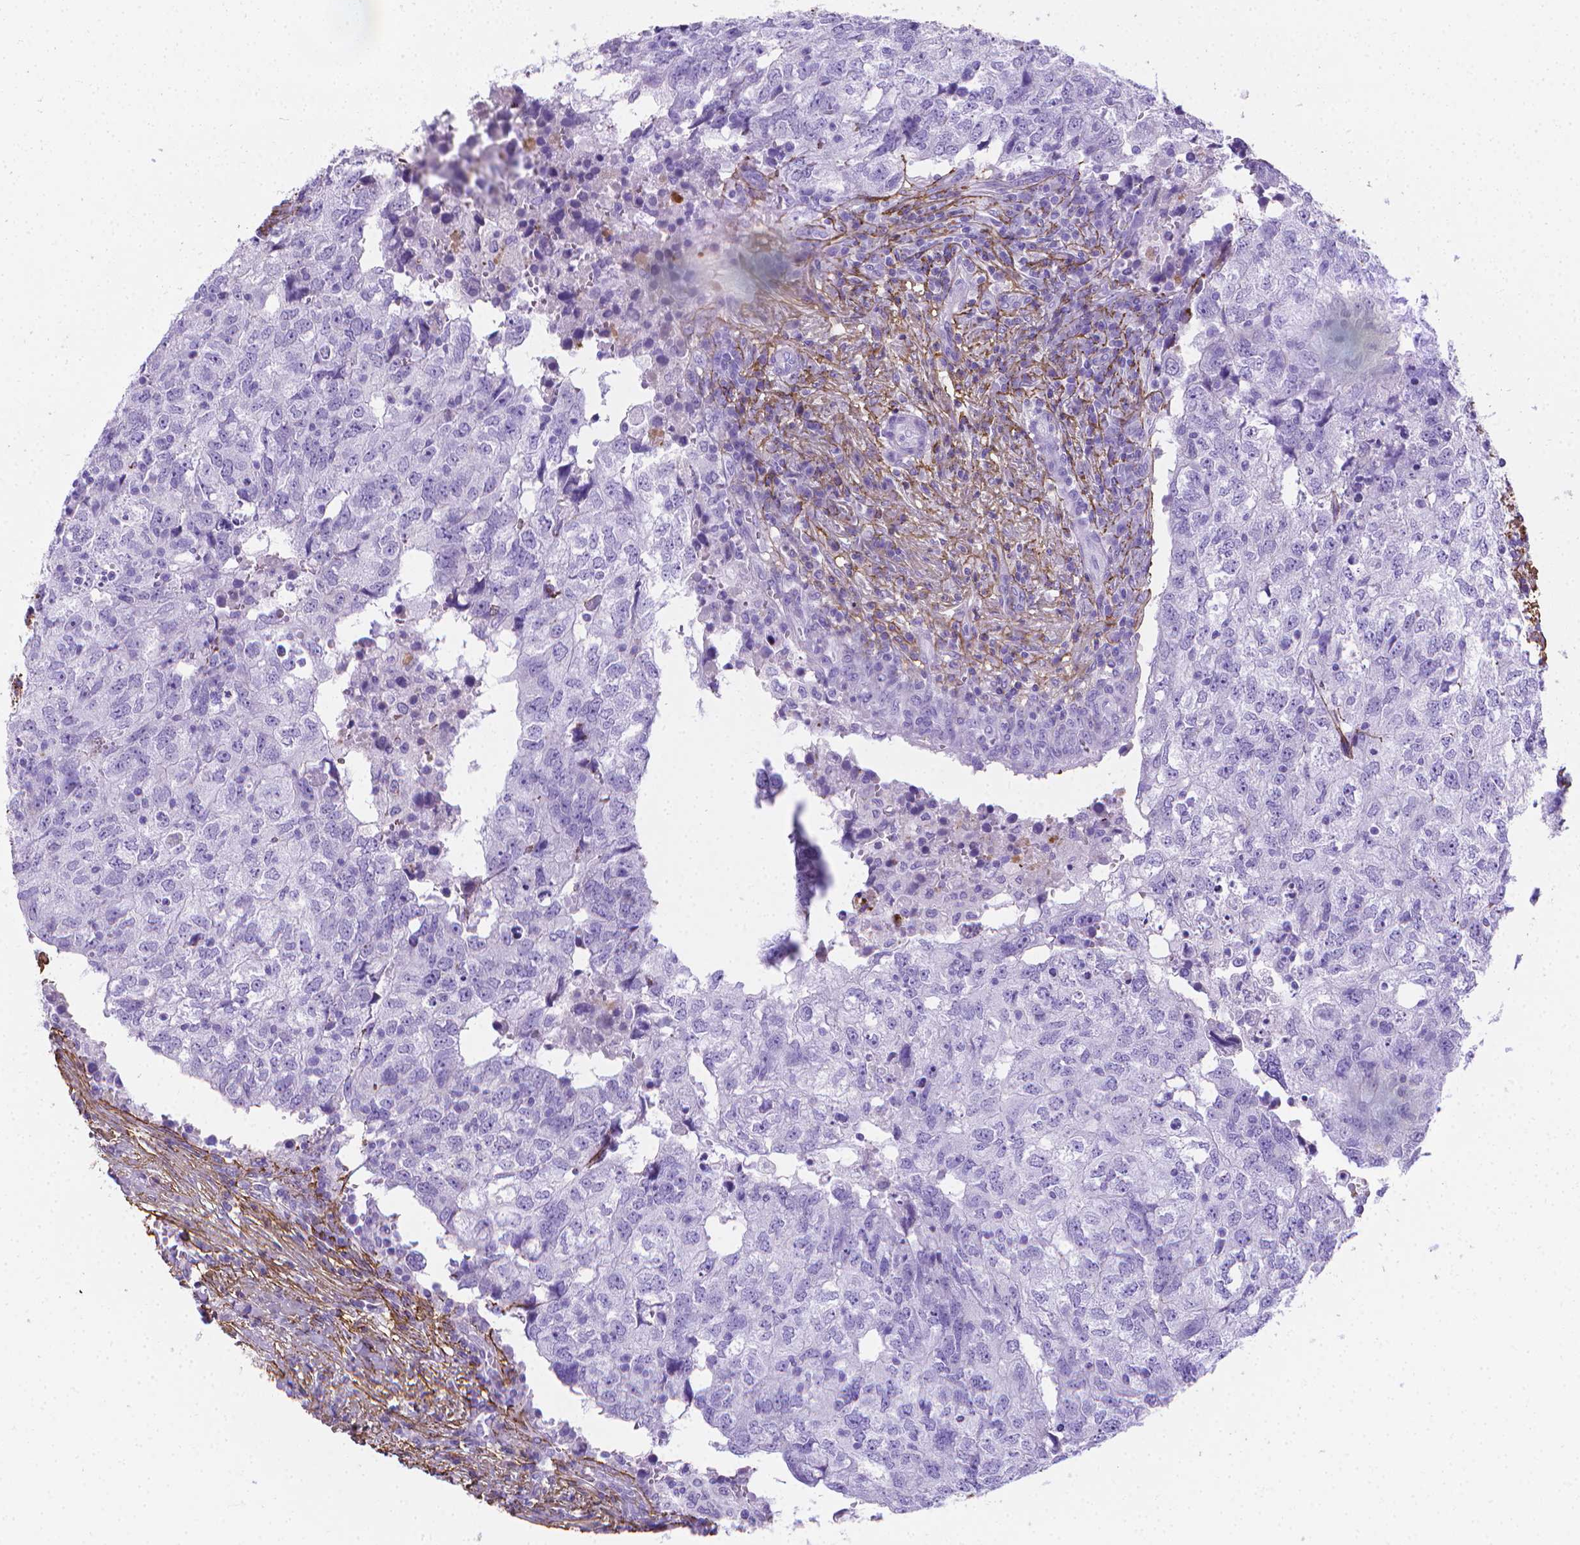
{"staining": {"intensity": "negative", "quantity": "none", "location": "none"}, "tissue": "breast cancer", "cell_type": "Tumor cells", "image_type": "cancer", "snomed": [{"axis": "morphology", "description": "Duct carcinoma"}, {"axis": "topography", "description": "Breast"}], "caption": "Intraductal carcinoma (breast) was stained to show a protein in brown. There is no significant staining in tumor cells.", "gene": "MFAP2", "patient": {"sex": "female", "age": 30}}